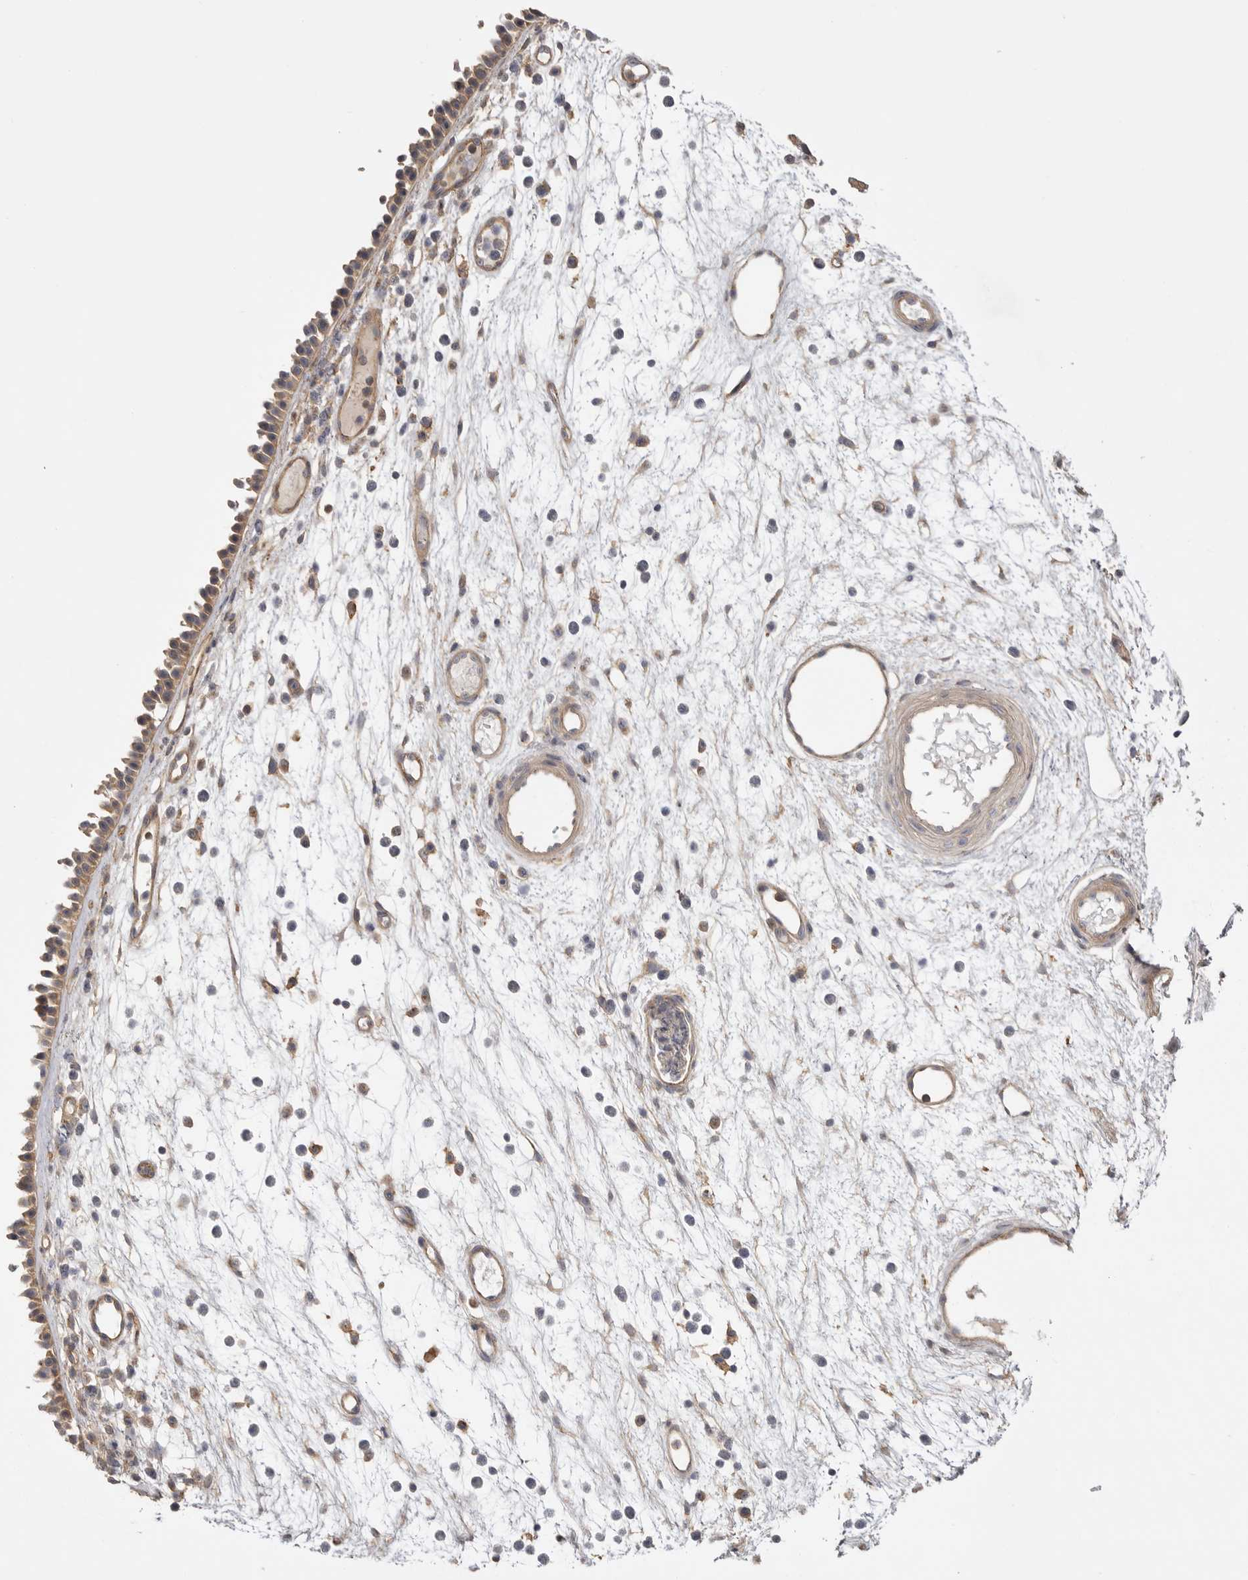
{"staining": {"intensity": "weak", "quantity": ">75%", "location": "cytoplasmic/membranous"}, "tissue": "nasopharynx", "cell_type": "Respiratory epithelial cells", "image_type": "normal", "snomed": [{"axis": "morphology", "description": "Normal tissue, NOS"}, {"axis": "morphology", "description": "Inflammation, NOS"}, {"axis": "morphology", "description": "Malignant melanoma, Metastatic site"}, {"axis": "topography", "description": "Nasopharynx"}], "caption": "IHC of unremarkable human nasopharynx reveals low levels of weak cytoplasmic/membranous staining in about >75% of respiratory epithelial cells.", "gene": "OSBPL9", "patient": {"sex": "male", "age": 70}}